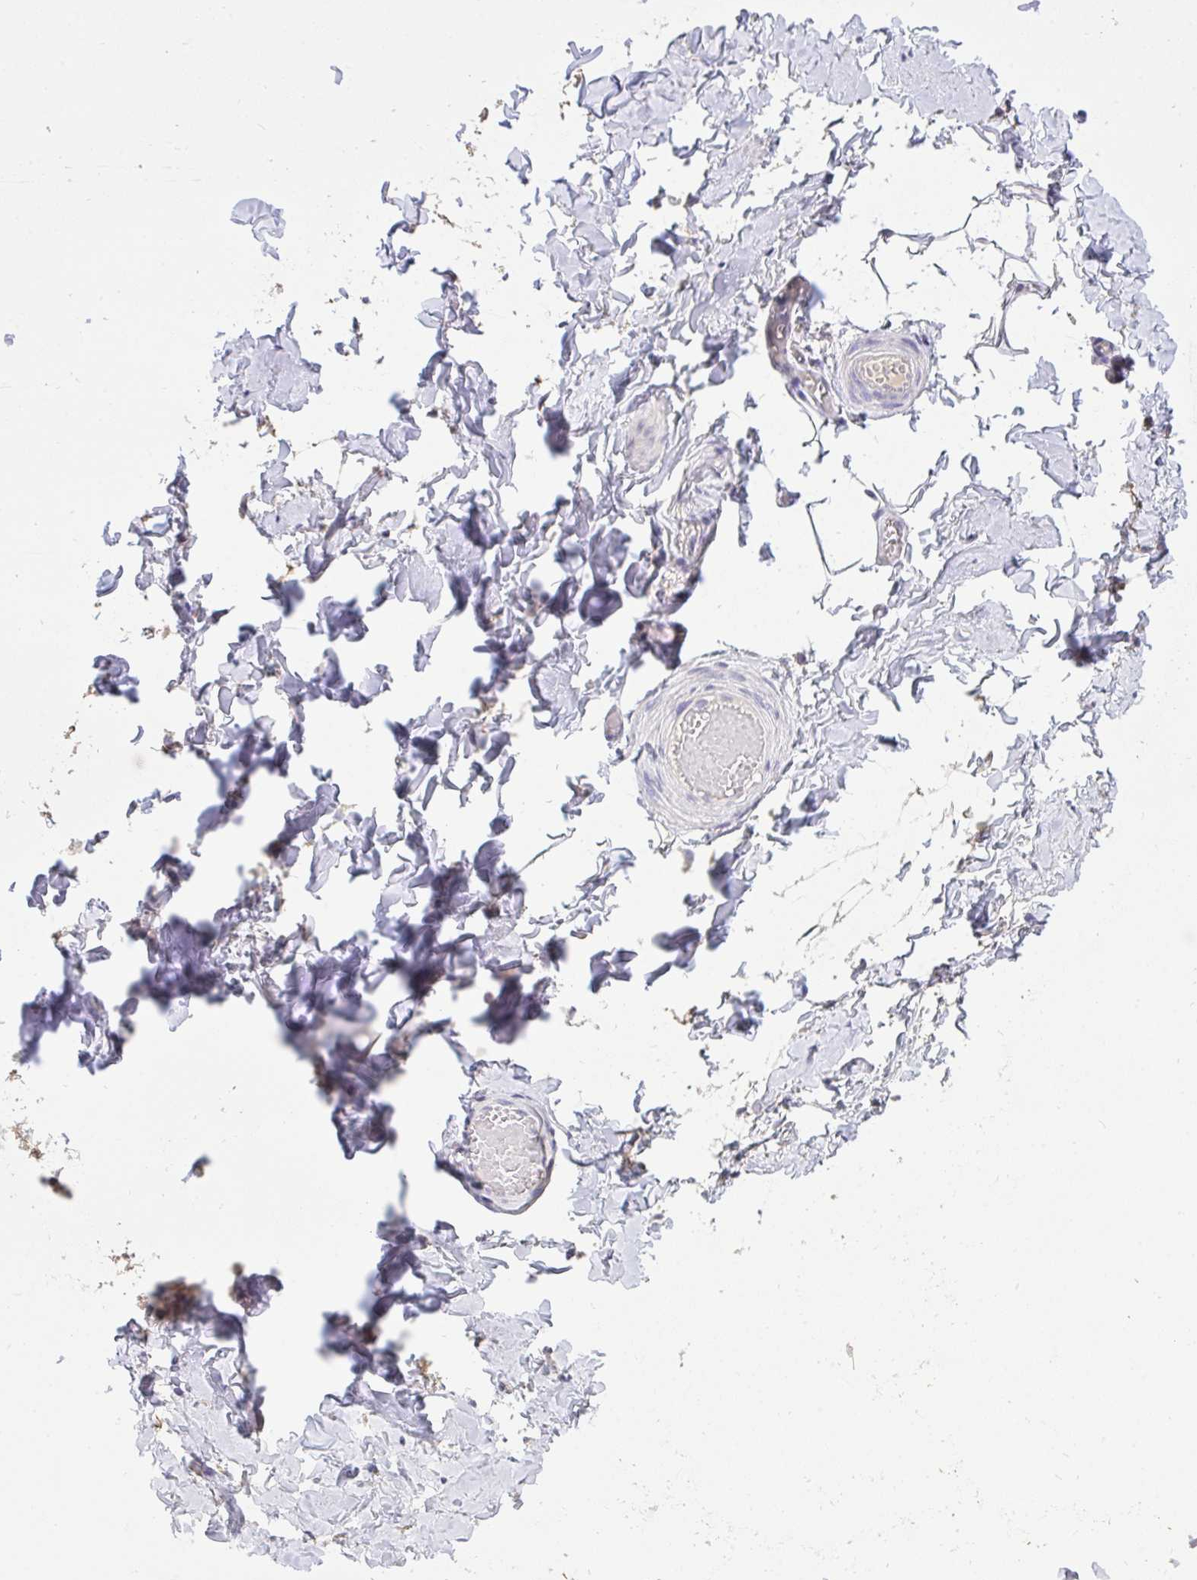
{"staining": {"intensity": "negative", "quantity": "none", "location": "none"}, "tissue": "adipose tissue", "cell_type": "Adipocytes", "image_type": "normal", "snomed": [{"axis": "morphology", "description": "Normal tissue, NOS"}, {"axis": "topography", "description": "Soft tissue"}, {"axis": "topography", "description": "Adipose tissue"}, {"axis": "topography", "description": "Vascular tissue"}, {"axis": "topography", "description": "Peripheral nerve tissue"}], "caption": "The image shows no staining of adipocytes in normal adipose tissue. (DAB (3,3'-diaminobenzidine) IHC visualized using brightfield microscopy, high magnification).", "gene": "C19orf54", "patient": {"sex": "male", "age": 29}}